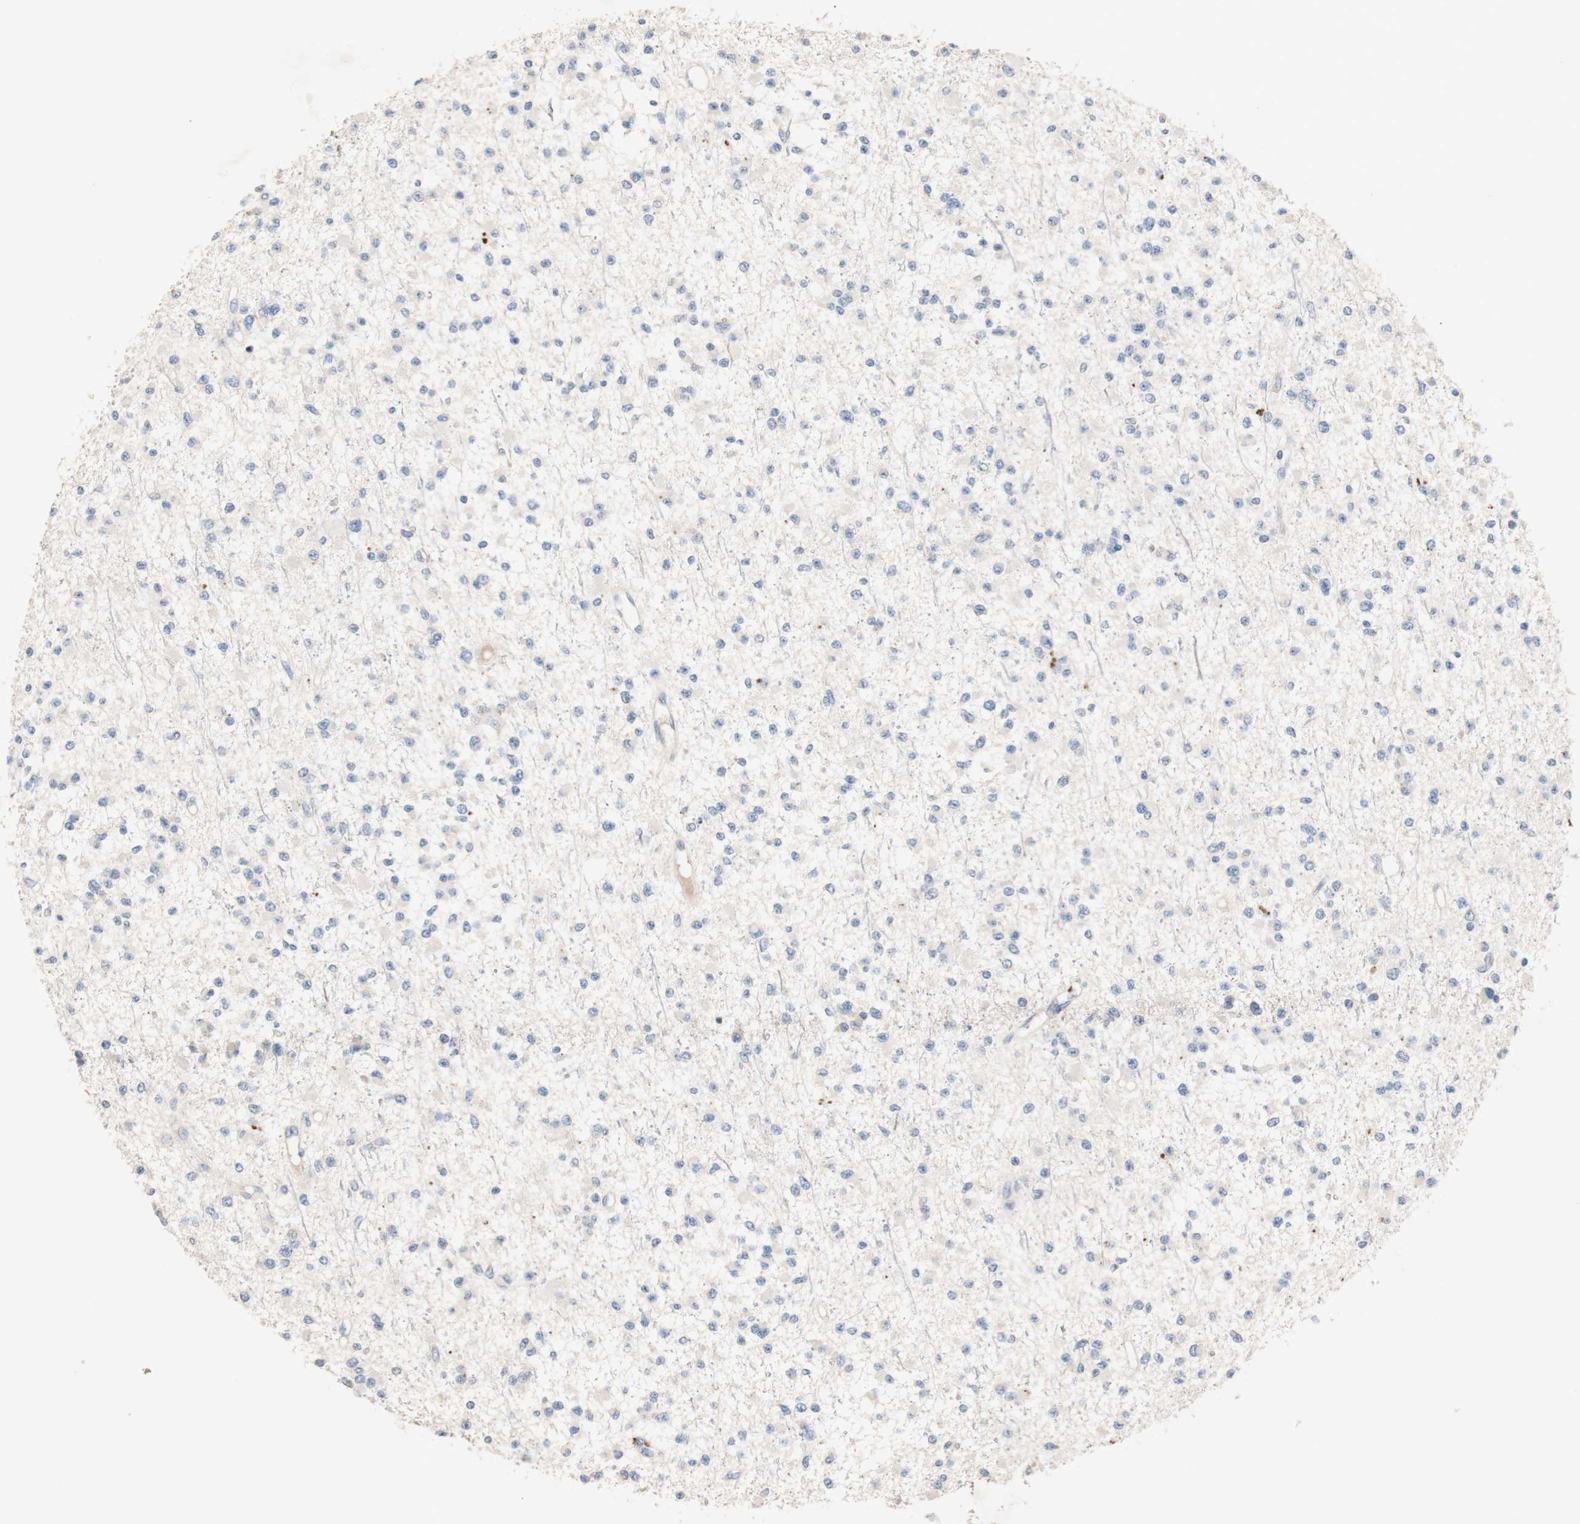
{"staining": {"intensity": "negative", "quantity": "none", "location": "none"}, "tissue": "glioma", "cell_type": "Tumor cells", "image_type": "cancer", "snomed": [{"axis": "morphology", "description": "Glioma, malignant, Low grade"}, {"axis": "topography", "description": "Brain"}], "caption": "Immunohistochemistry (IHC) image of neoplastic tissue: human glioma stained with DAB (3,3'-diaminobenzidine) exhibits no significant protein positivity in tumor cells.", "gene": "CDON", "patient": {"sex": "female", "age": 22}}